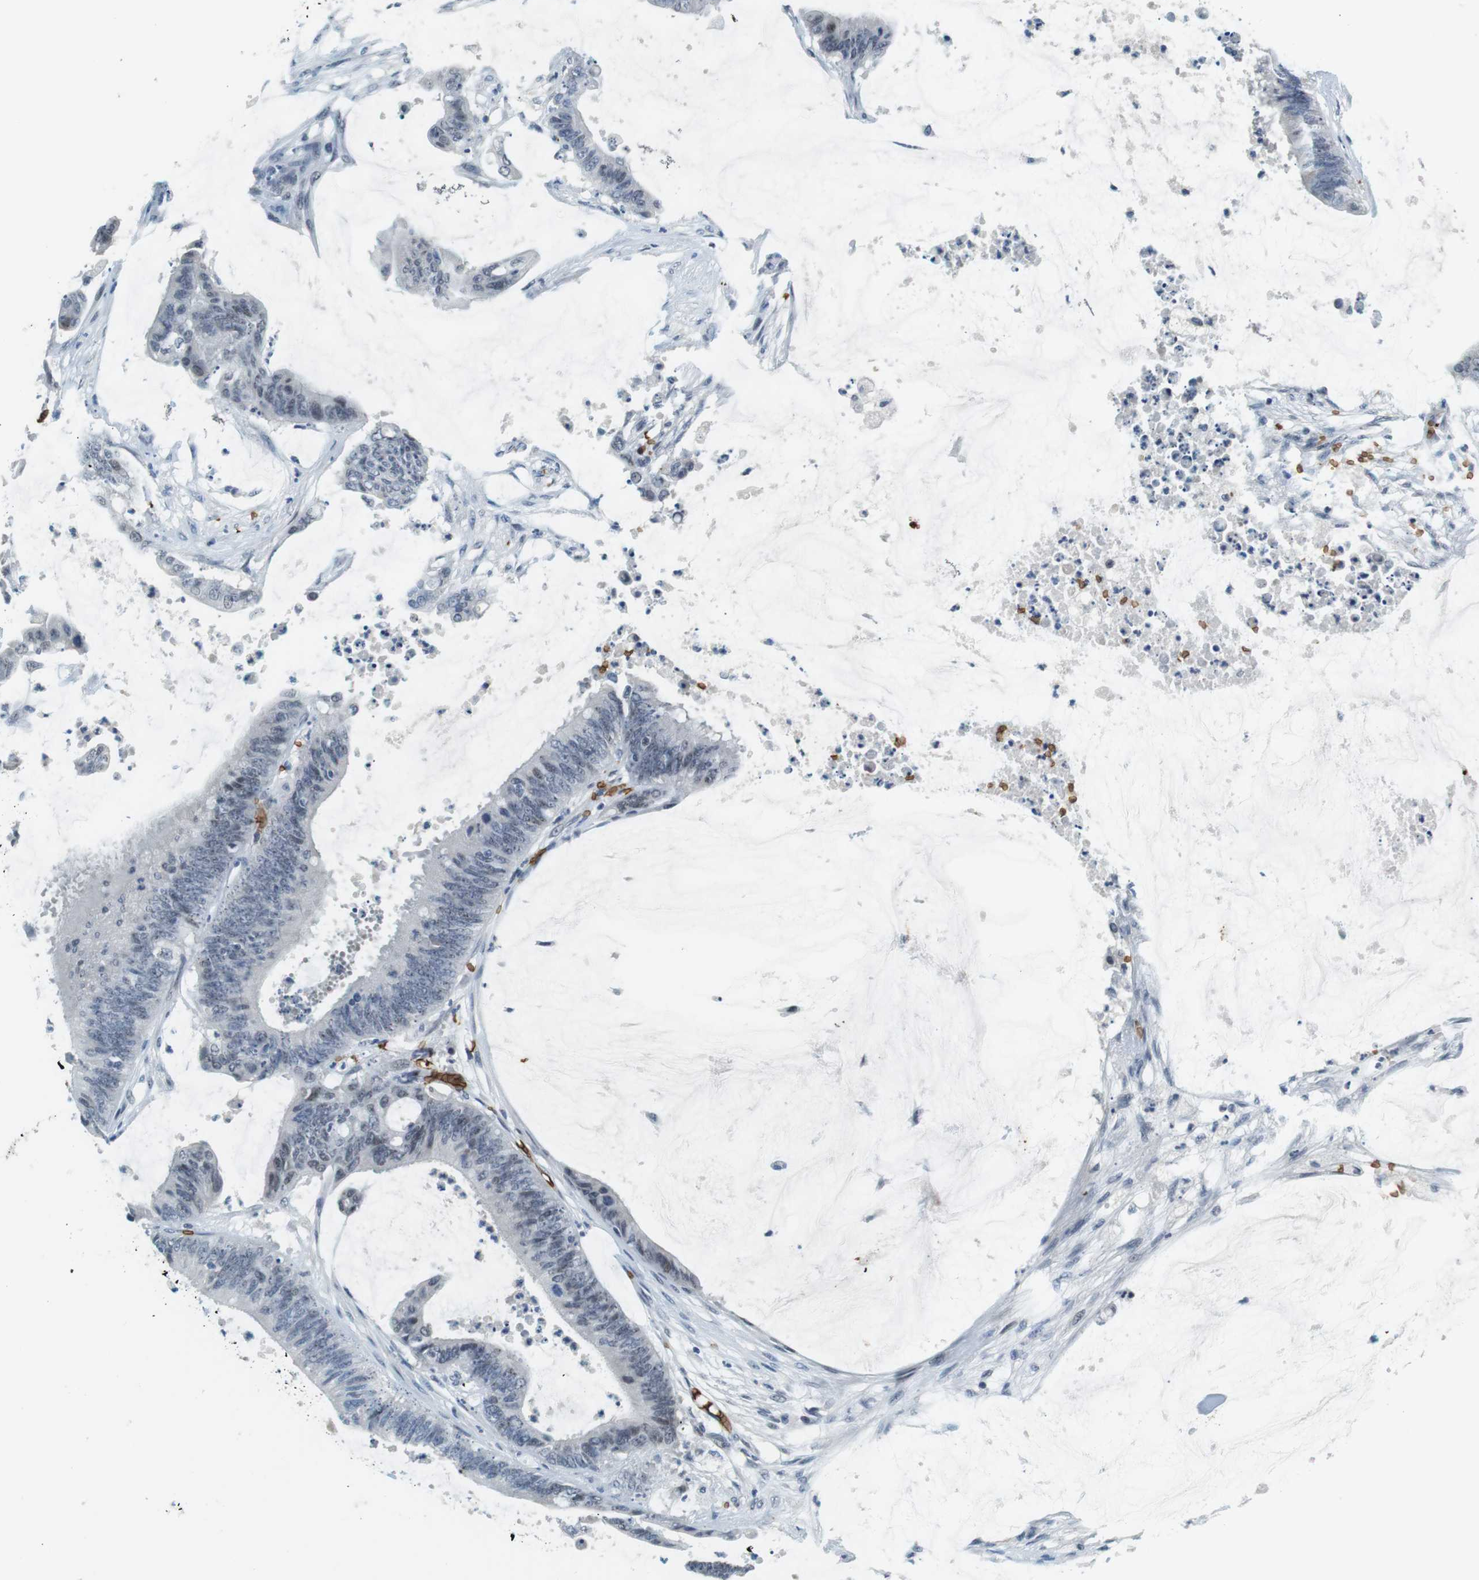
{"staining": {"intensity": "negative", "quantity": "none", "location": "none"}, "tissue": "colorectal cancer", "cell_type": "Tumor cells", "image_type": "cancer", "snomed": [{"axis": "morphology", "description": "Adenocarcinoma, NOS"}, {"axis": "topography", "description": "Rectum"}], "caption": "There is no significant staining in tumor cells of colorectal adenocarcinoma. (IHC, brightfield microscopy, high magnification).", "gene": "SLC4A1", "patient": {"sex": "female", "age": 66}}